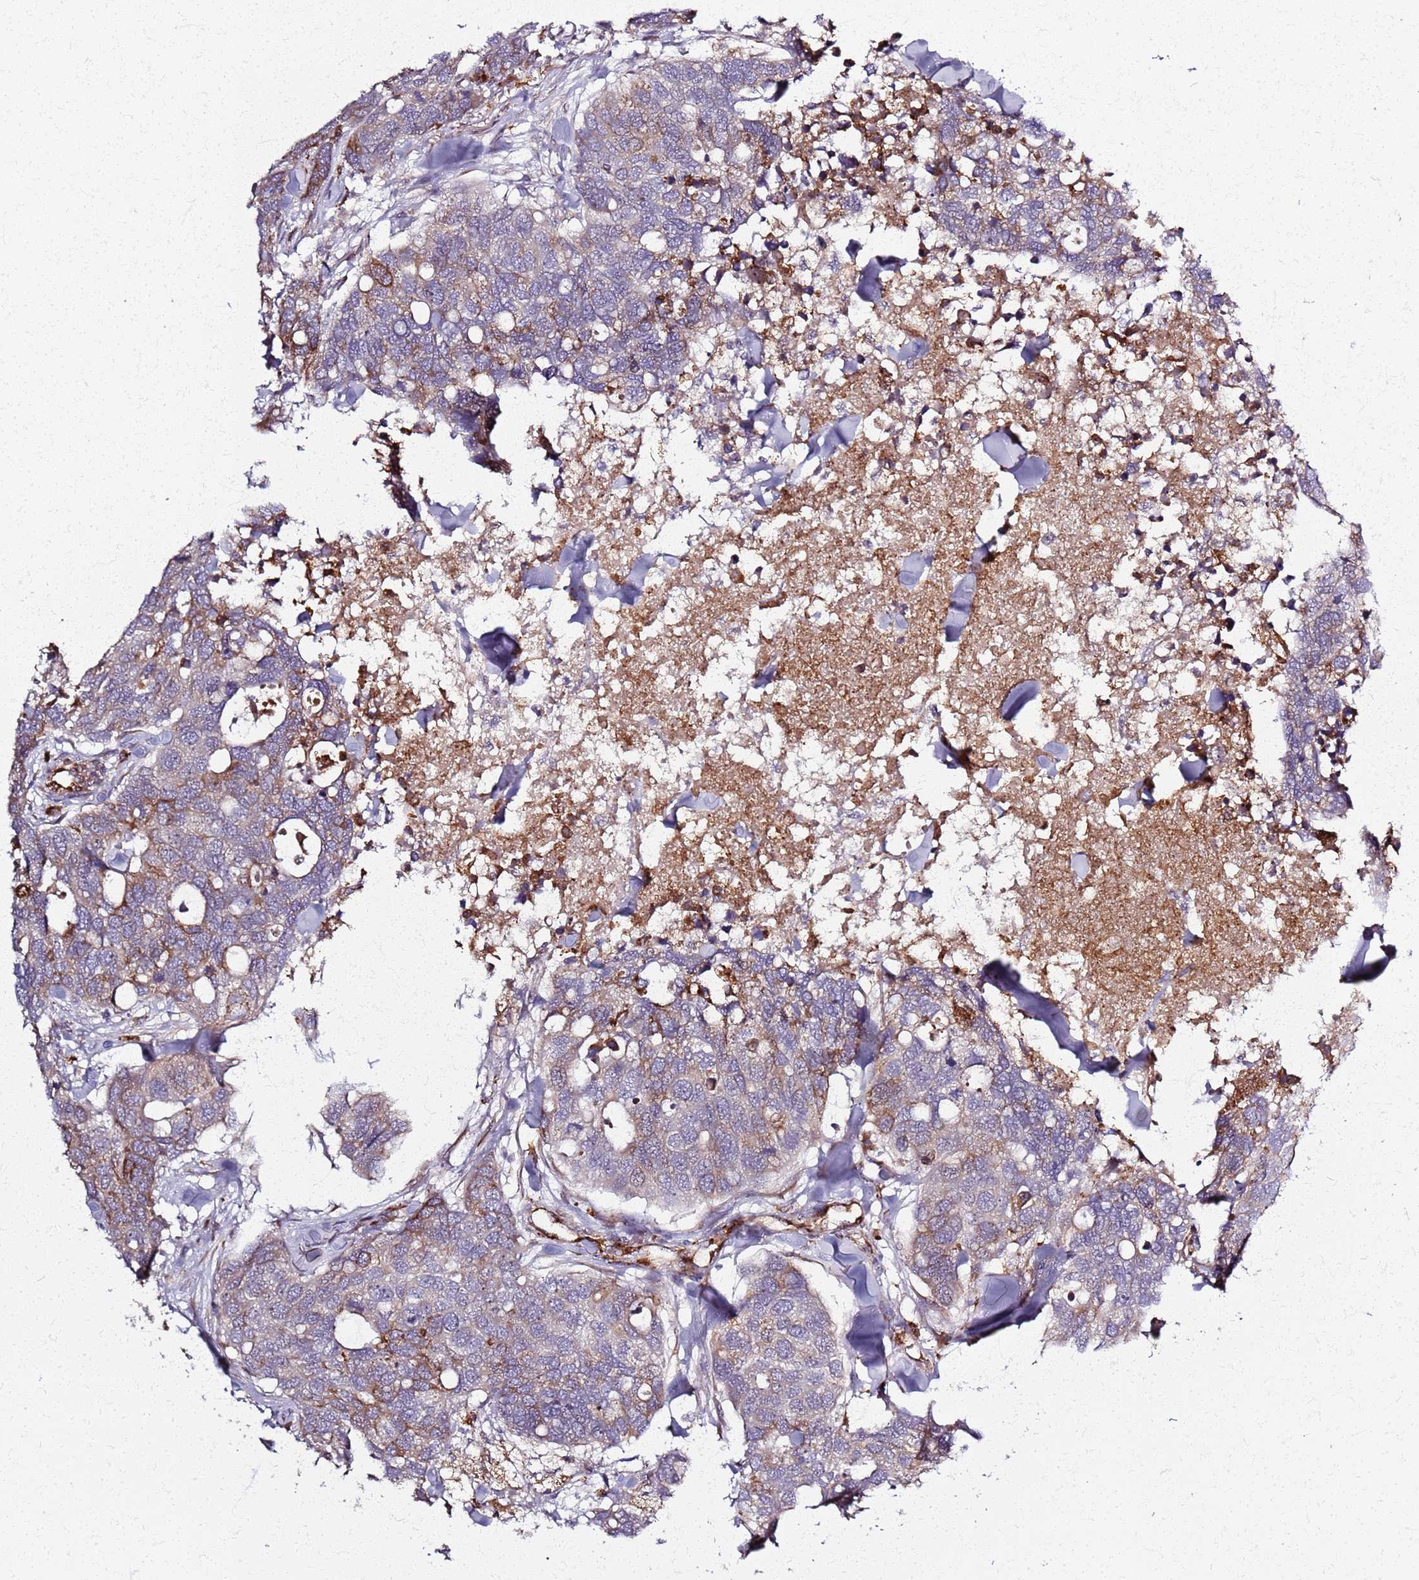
{"staining": {"intensity": "weak", "quantity": "25%-75%", "location": "cytoplasmic/membranous"}, "tissue": "breast cancer", "cell_type": "Tumor cells", "image_type": "cancer", "snomed": [{"axis": "morphology", "description": "Duct carcinoma"}, {"axis": "topography", "description": "Breast"}], "caption": "Breast infiltrating ductal carcinoma stained with DAB (3,3'-diaminobenzidine) IHC demonstrates low levels of weak cytoplasmic/membranous positivity in approximately 25%-75% of tumor cells.", "gene": "KRI1", "patient": {"sex": "female", "age": 83}}